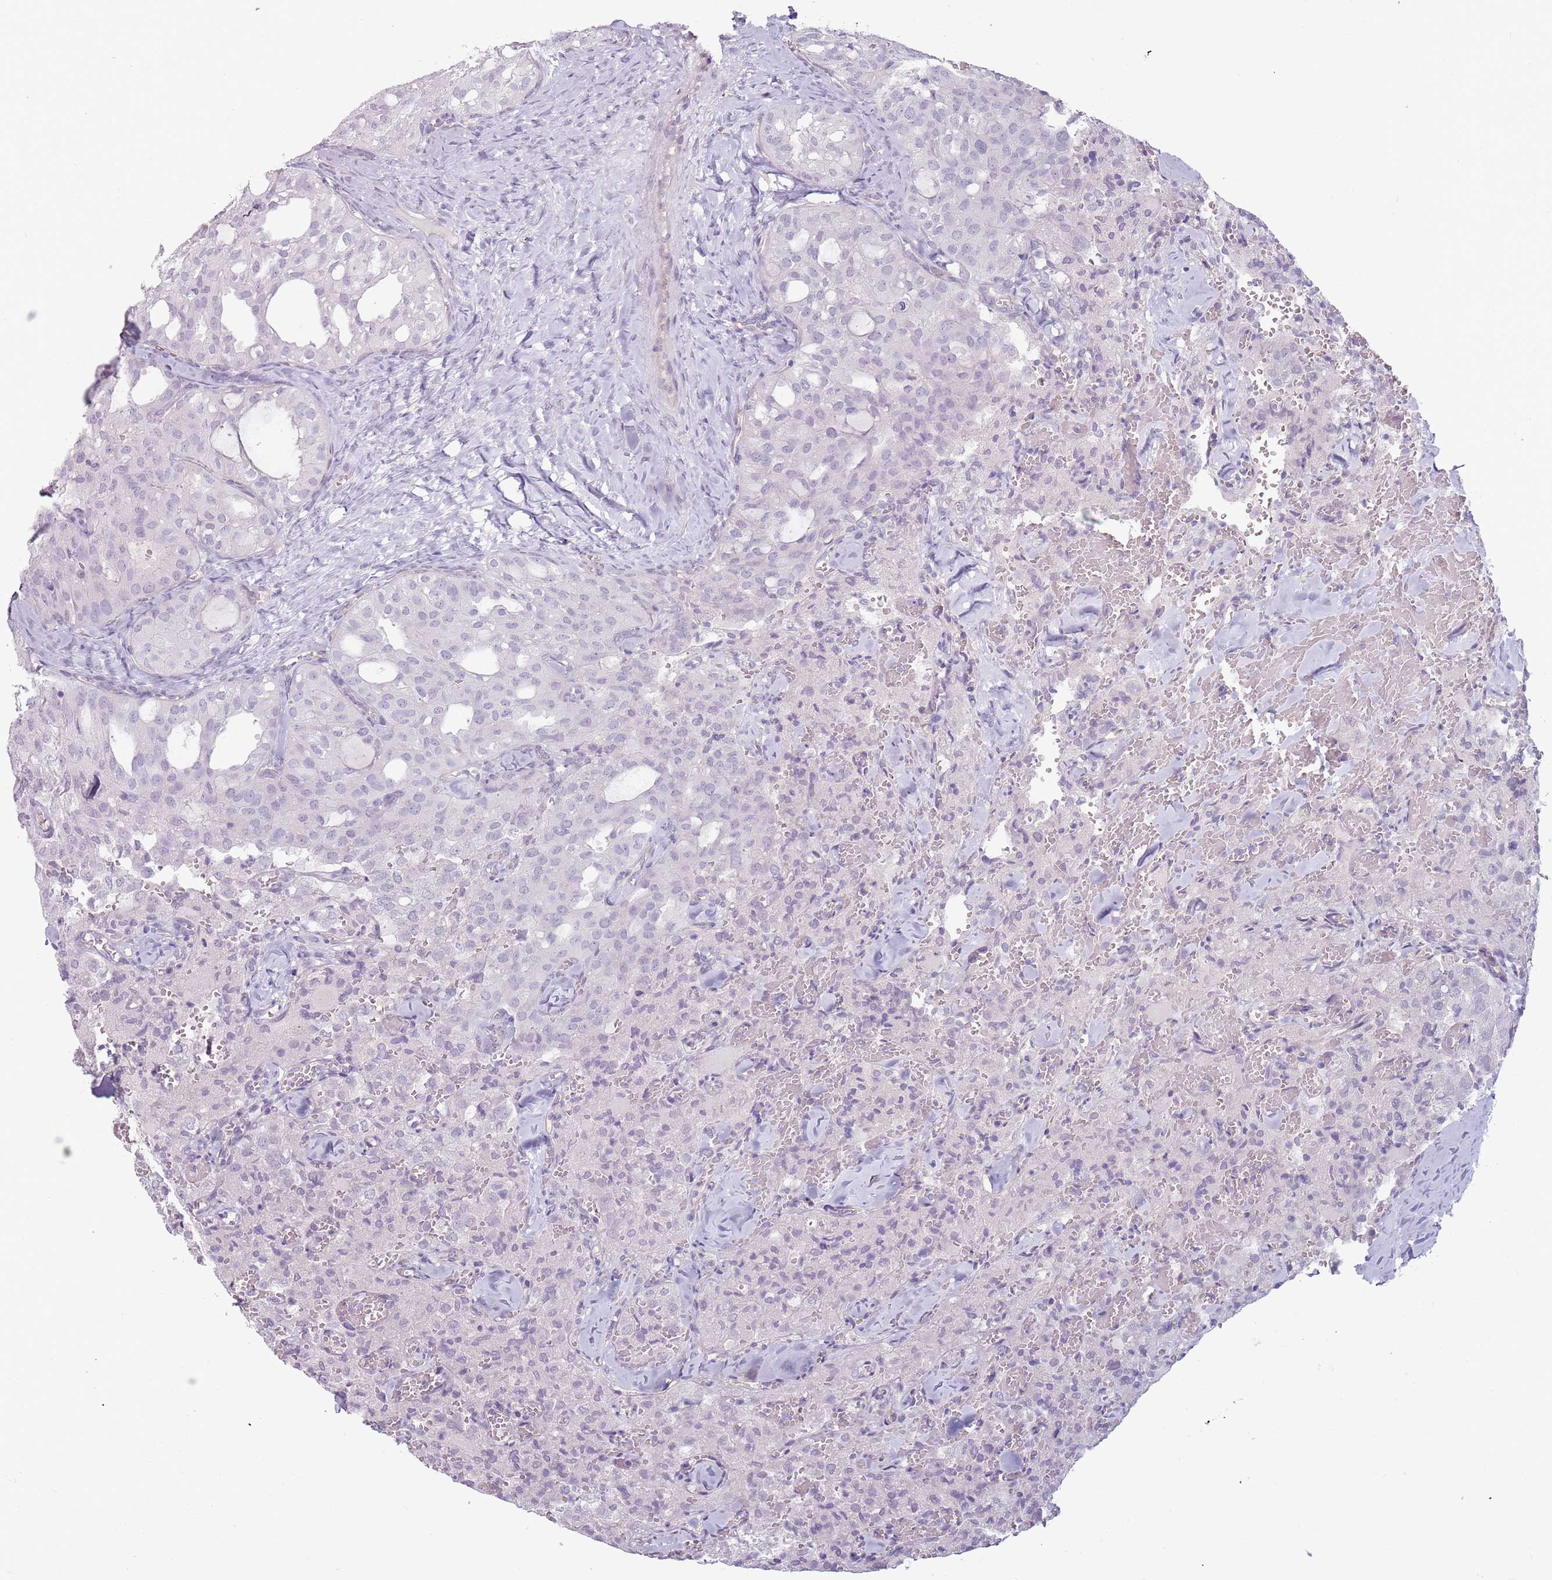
{"staining": {"intensity": "negative", "quantity": "none", "location": "none"}, "tissue": "thyroid cancer", "cell_type": "Tumor cells", "image_type": "cancer", "snomed": [{"axis": "morphology", "description": "Follicular adenoma carcinoma, NOS"}, {"axis": "topography", "description": "Thyroid gland"}], "caption": "Immunohistochemistry histopathology image of neoplastic tissue: human thyroid cancer stained with DAB (3,3'-diaminobenzidine) displays no significant protein staining in tumor cells.", "gene": "RFX2", "patient": {"sex": "male", "age": 75}}